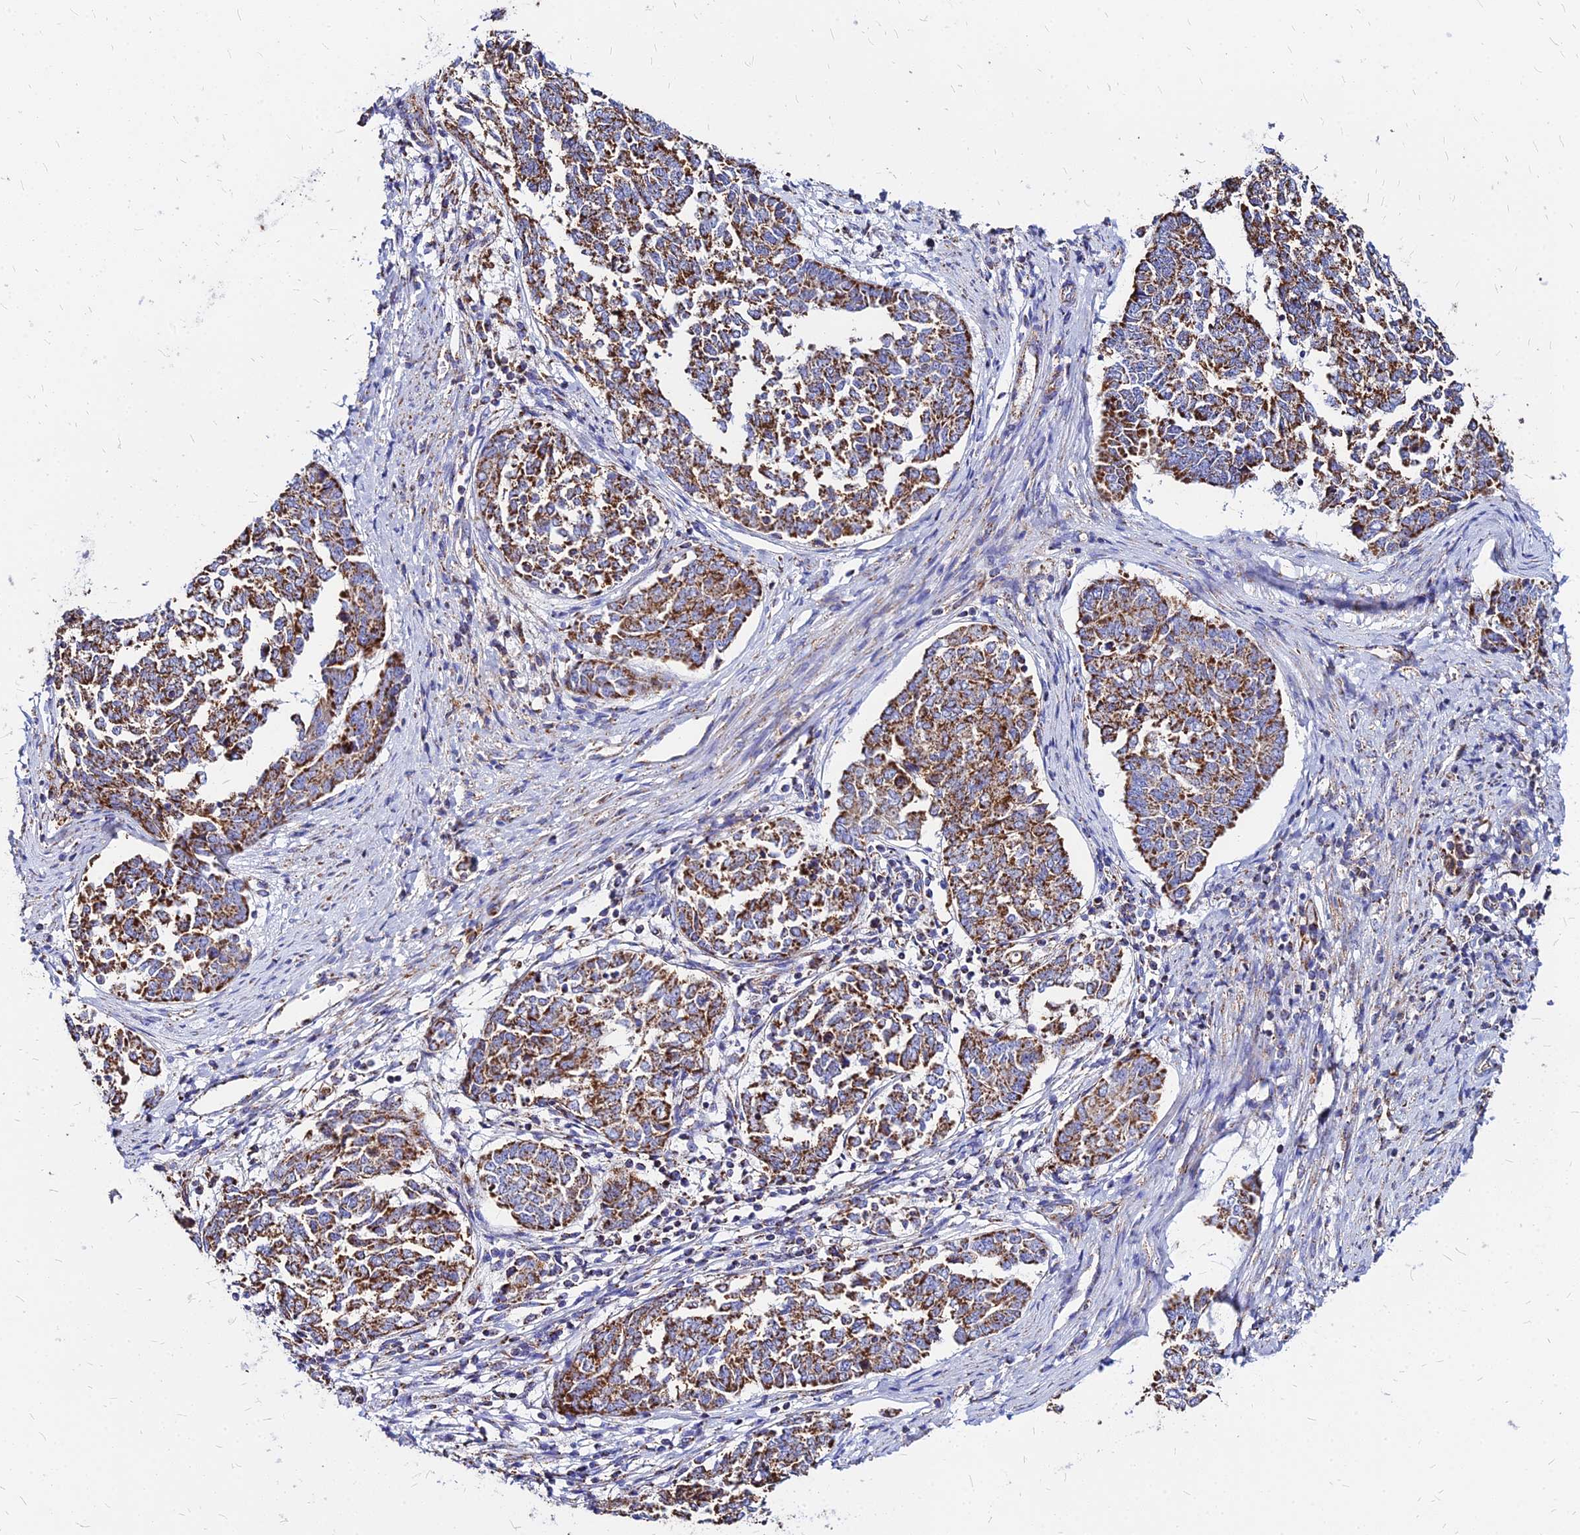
{"staining": {"intensity": "moderate", "quantity": ">75%", "location": "cytoplasmic/membranous"}, "tissue": "endometrial cancer", "cell_type": "Tumor cells", "image_type": "cancer", "snomed": [{"axis": "morphology", "description": "Adenocarcinoma, NOS"}, {"axis": "topography", "description": "Endometrium"}], "caption": "Immunohistochemistry (IHC) image of endometrial cancer stained for a protein (brown), which shows medium levels of moderate cytoplasmic/membranous expression in about >75% of tumor cells.", "gene": "DLD", "patient": {"sex": "female", "age": 80}}